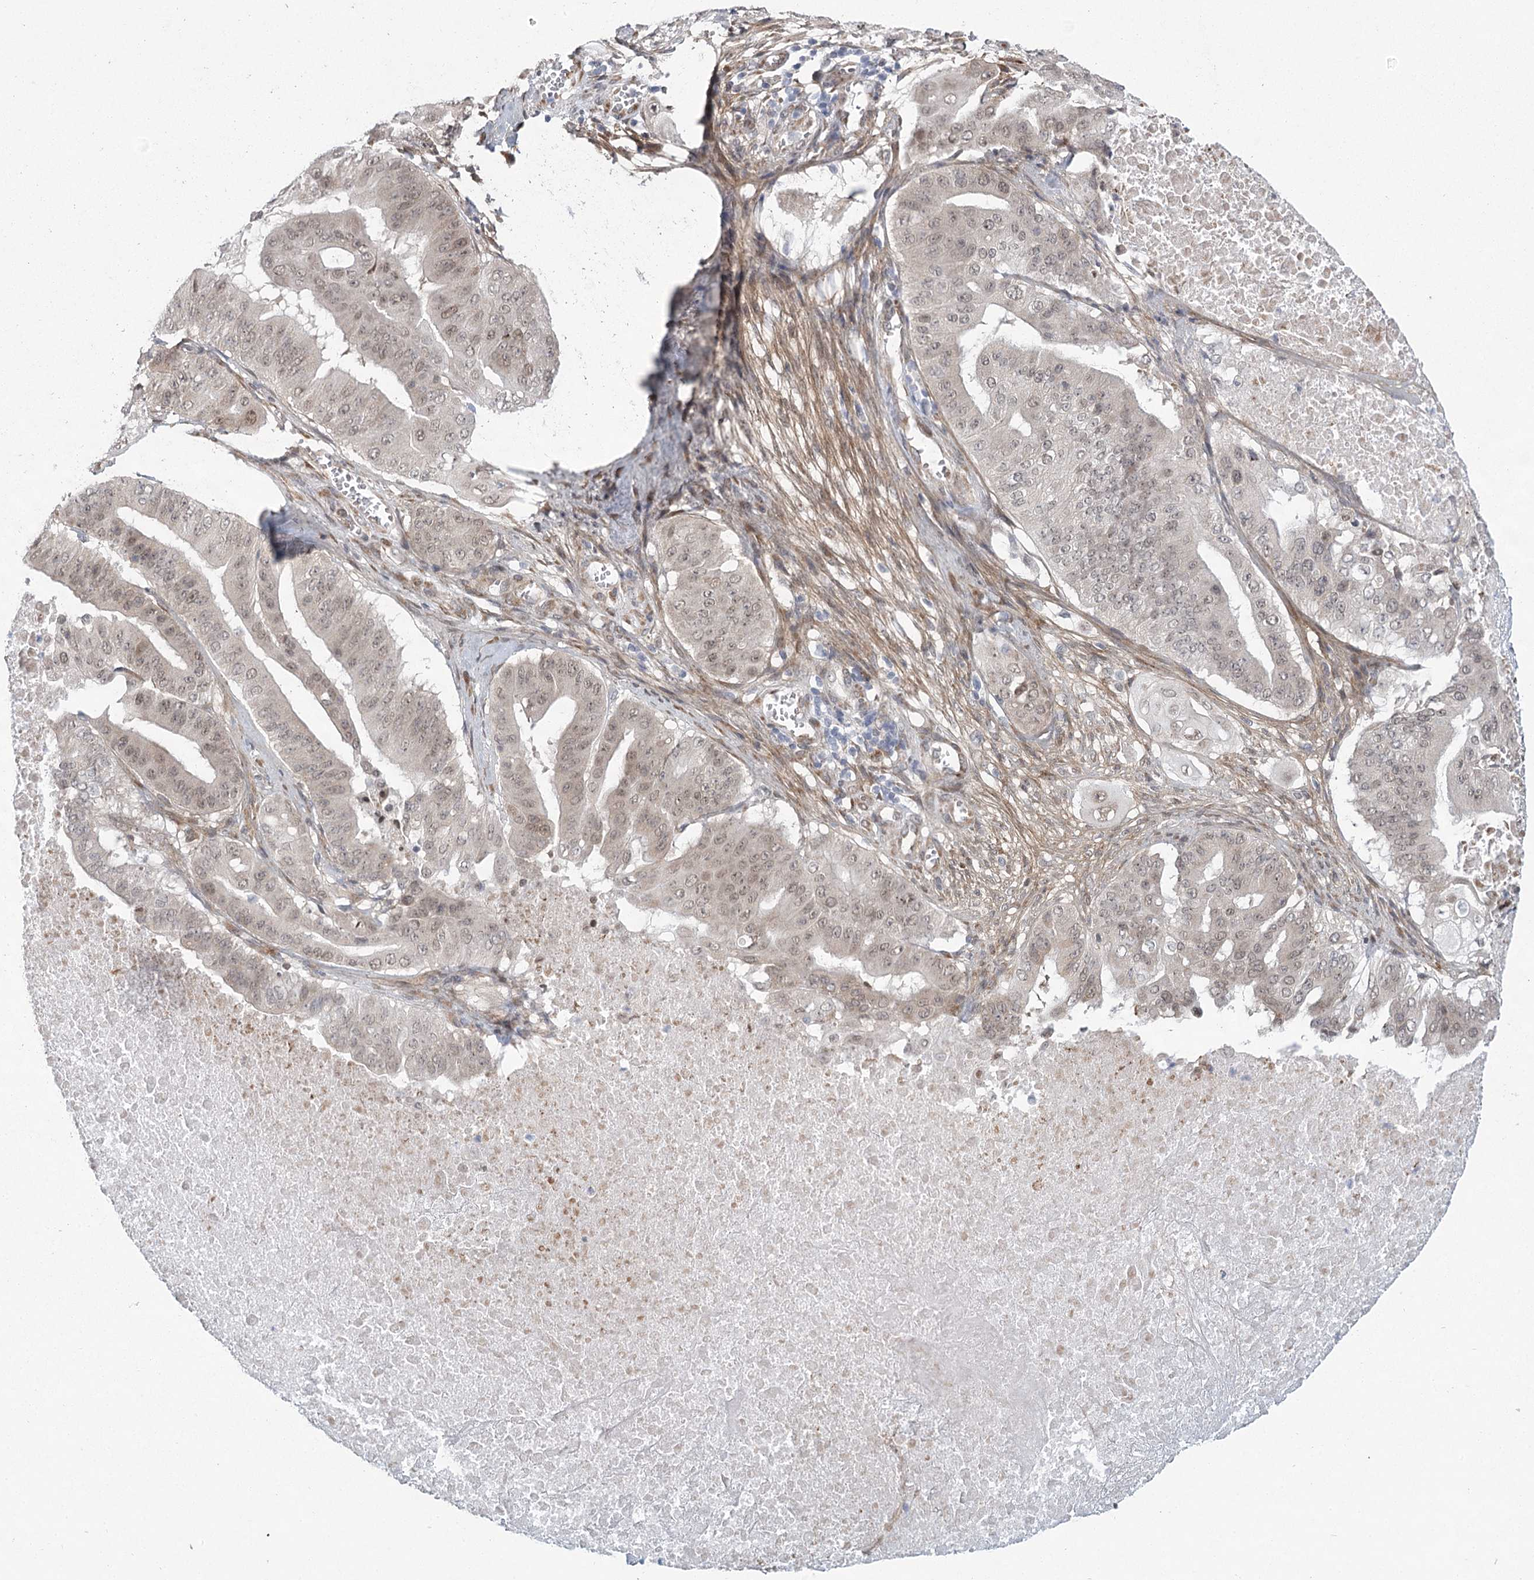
{"staining": {"intensity": "weak", "quantity": "25%-75%", "location": "nuclear"}, "tissue": "pancreatic cancer", "cell_type": "Tumor cells", "image_type": "cancer", "snomed": [{"axis": "morphology", "description": "Adenocarcinoma, NOS"}, {"axis": "topography", "description": "Pancreas"}], "caption": "Adenocarcinoma (pancreatic) stained with DAB (3,3'-diaminobenzidine) immunohistochemistry (IHC) demonstrates low levels of weak nuclear staining in approximately 25%-75% of tumor cells.", "gene": "MED28", "patient": {"sex": "female", "age": 77}}